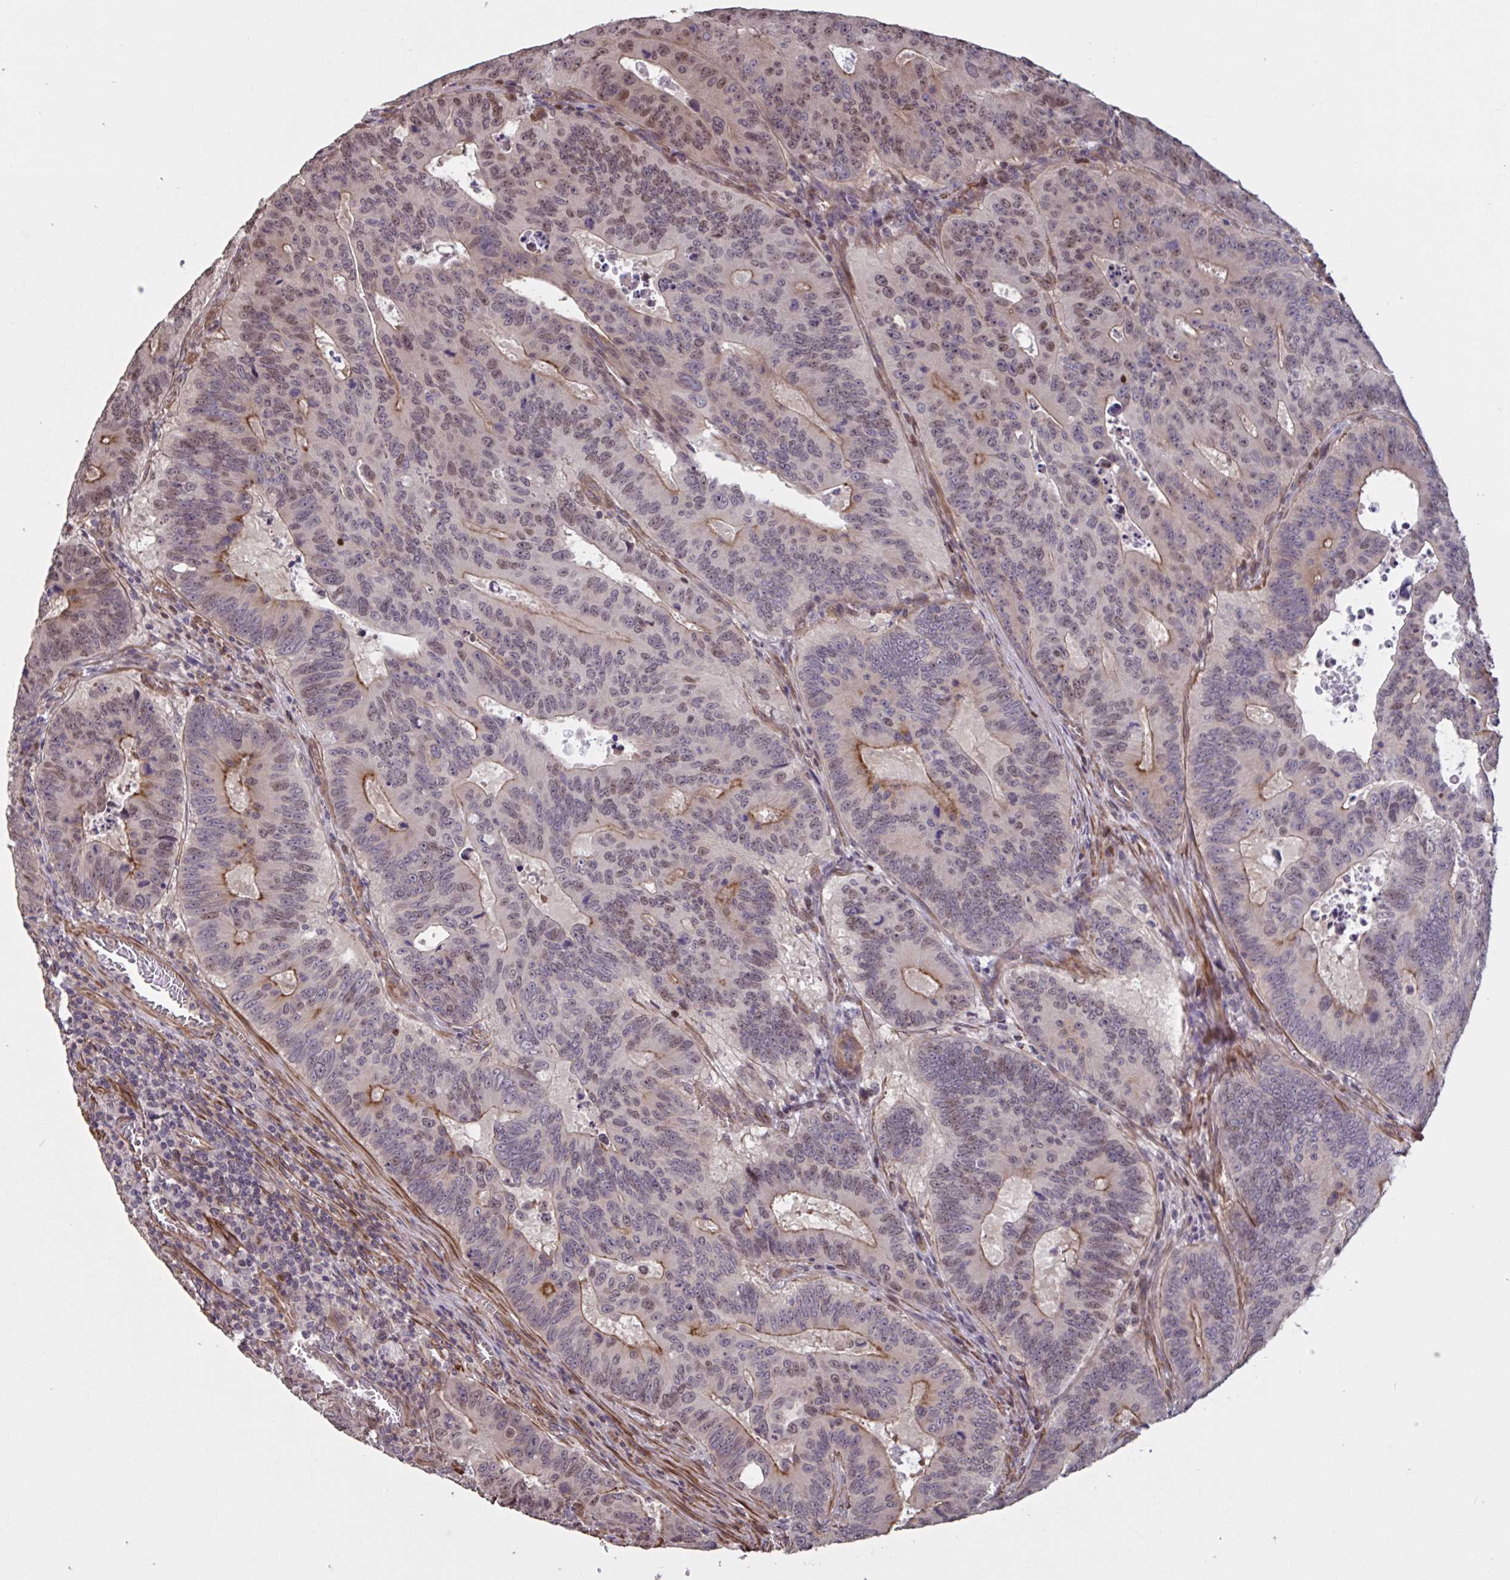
{"staining": {"intensity": "moderate", "quantity": "25%-75%", "location": "nuclear"}, "tissue": "colorectal cancer", "cell_type": "Tumor cells", "image_type": "cancer", "snomed": [{"axis": "morphology", "description": "Adenocarcinoma, NOS"}, {"axis": "topography", "description": "Colon"}], "caption": "Adenocarcinoma (colorectal) tissue shows moderate nuclear positivity in approximately 25%-75% of tumor cells", "gene": "IPO5", "patient": {"sex": "male", "age": 62}}